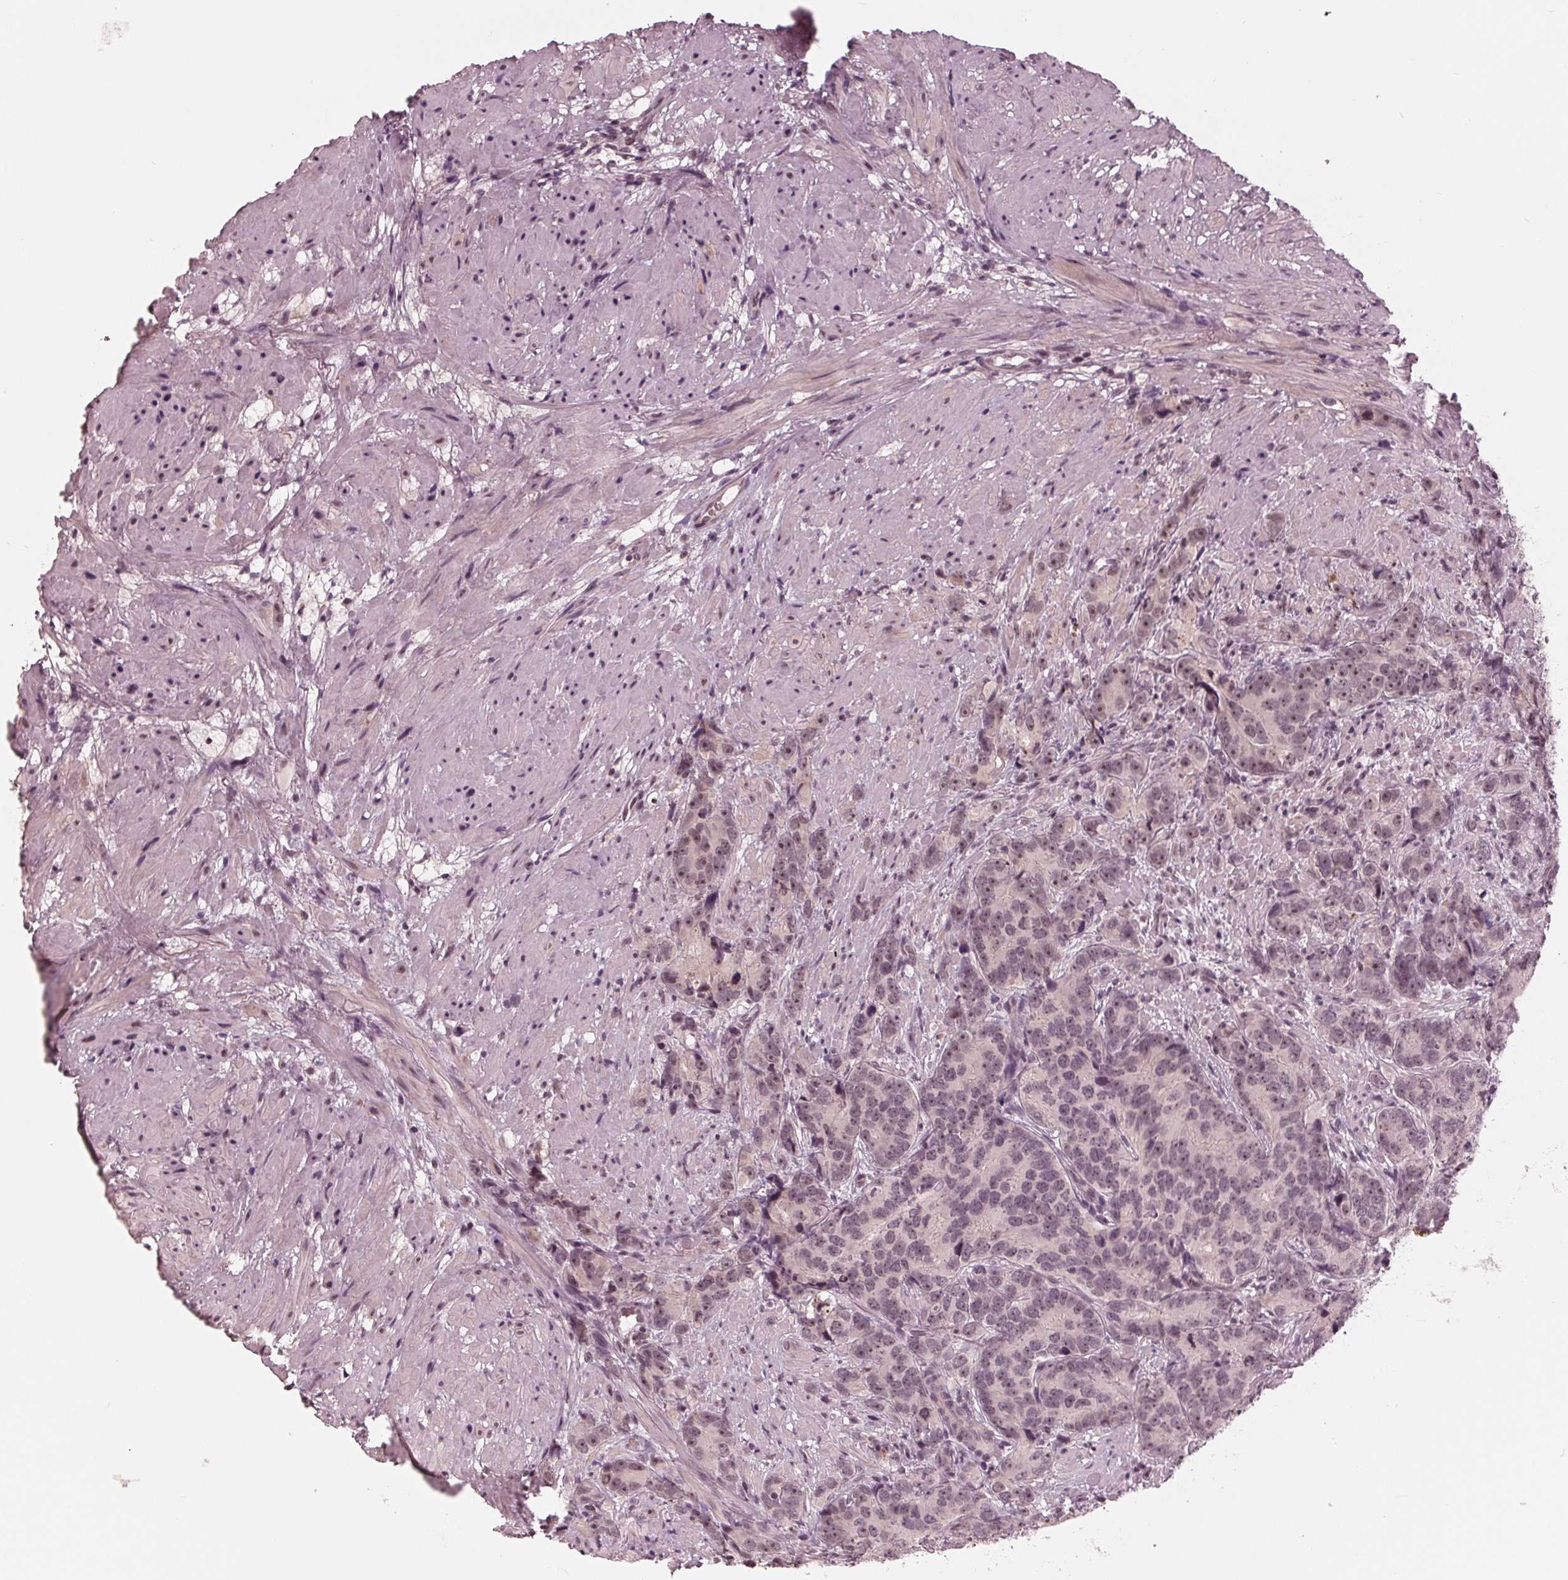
{"staining": {"intensity": "weak", "quantity": "25%-75%", "location": "nuclear"}, "tissue": "prostate cancer", "cell_type": "Tumor cells", "image_type": "cancer", "snomed": [{"axis": "morphology", "description": "Adenocarcinoma, High grade"}, {"axis": "topography", "description": "Prostate"}], "caption": "Immunohistochemistry (IHC) (DAB (3,3'-diaminobenzidine)) staining of prostate cancer demonstrates weak nuclear protein staining in about 25%-75% of tumor cells. Nuclei are stained in blue.", "gene": "SLX4", "patient": {"sex": "male", "age": 90}}